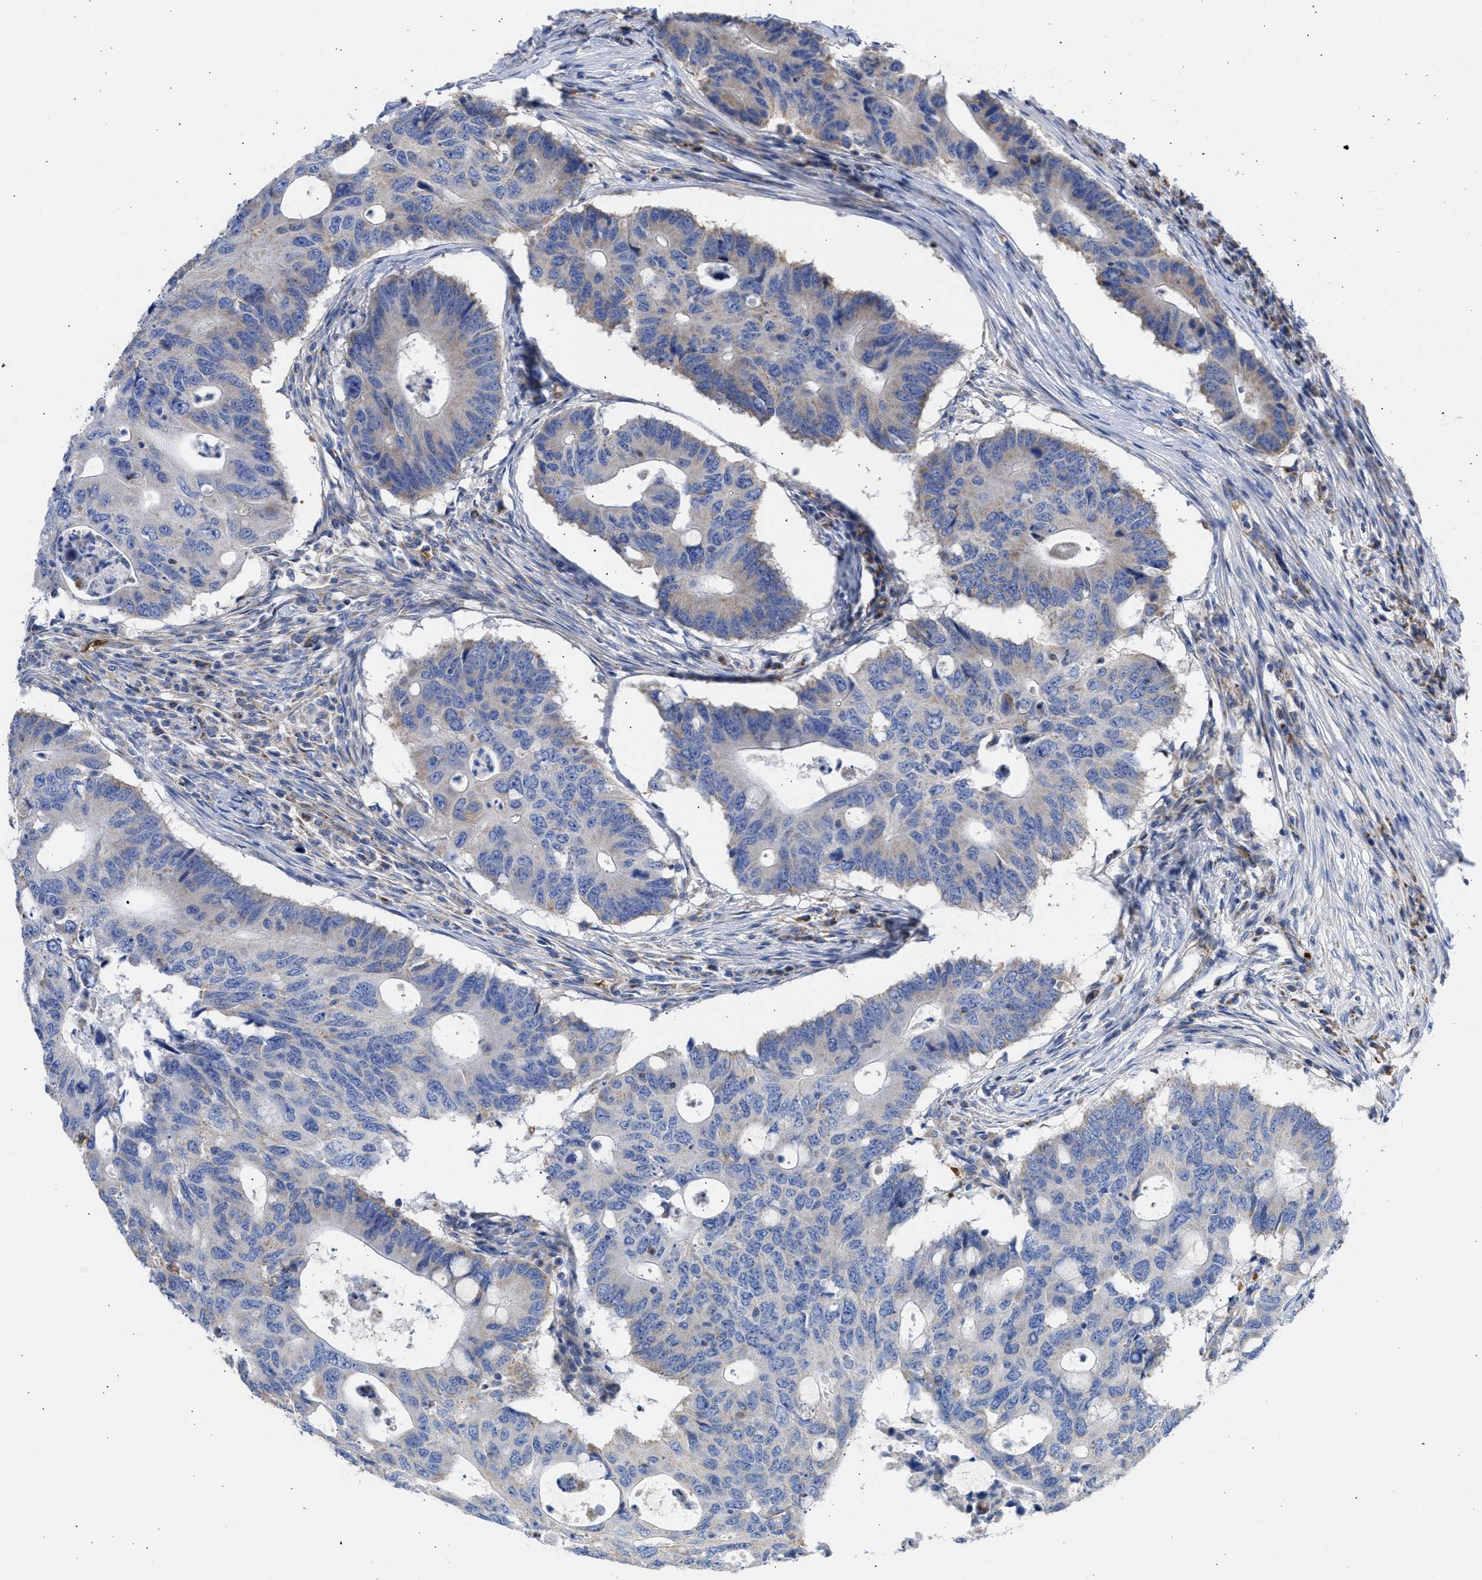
{"staining": {"intensity": "moderate", "quantity": "<25%", "location": "cytoplasmic/membranous"}, "tissue": "colorectal cancer", "cell_type": "Tumor cells", "image_type": "cancer", "snomed": [{"axis": "morphology", "description": "Adenocarcinoma, NOS"}, {"axis": "topography", "description": "Colon"}], "caption": "Protein staining demonstrates moderate cytoplasmic/membranous expression in approximately <25% of tumor cells in colorectal cancer (adenocarcinoma).", "gene": "BTG3", "patient": {"sex": "male", "age": 71}}